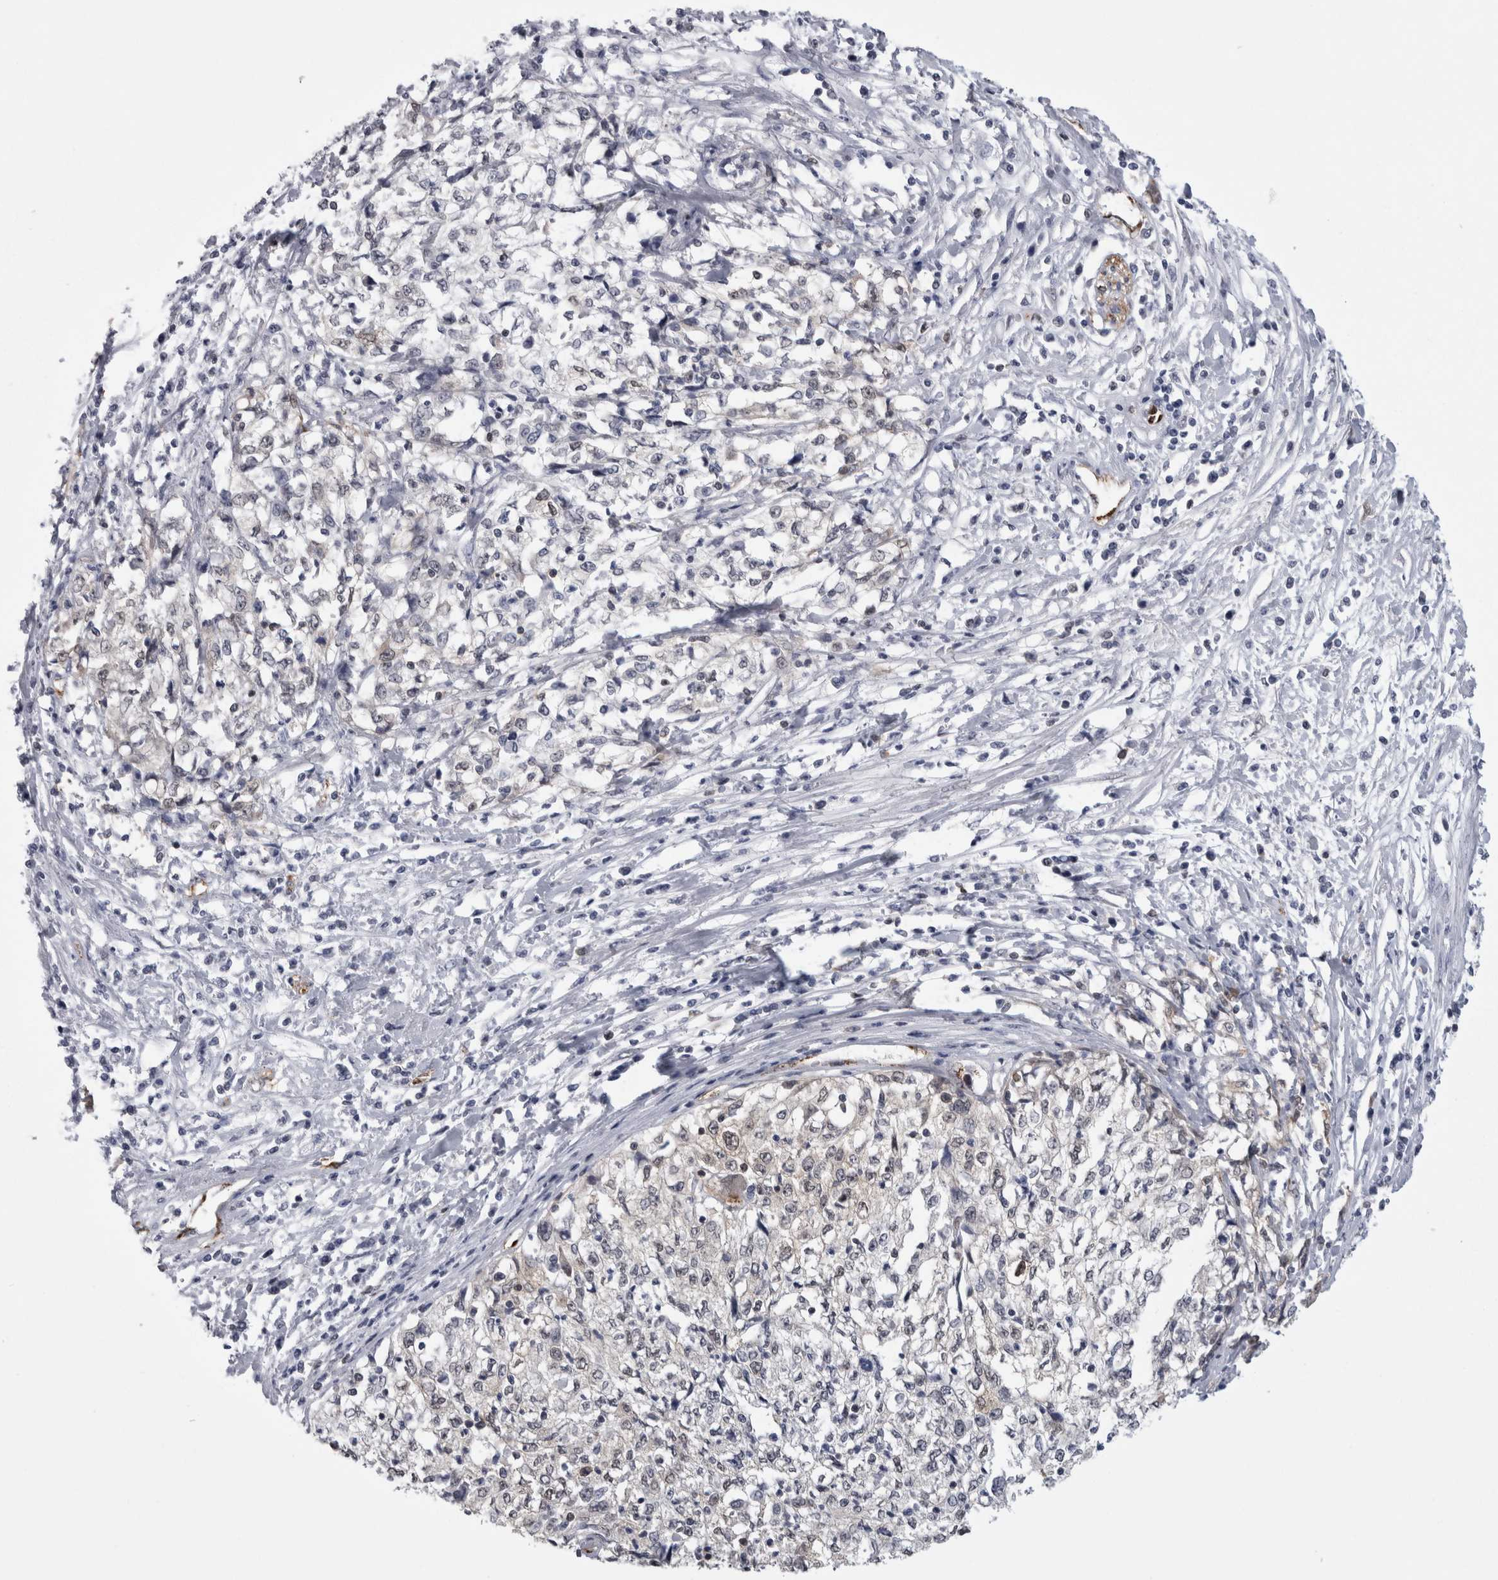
{"staining": {"intensity": "negative", "quantity": "none", "location": "none"}, "tissue": "cervical cancer", "cell_type": "Tumor cells", "image_type": "cancer", "snomed": [{"axis": "morphology", "description": "Squamous cell carcinoma, NOS"}, {"axis": "topography", "description": "Cervix"}], "caption": "DAB (3,3'-diaminobenzidine) immunohistochemical staining of human cervical cancer exhibits no significant positivity in tumor cells. (Stains: DAB (3,3'-diaminobenzidine) immunohistochemistry (IHC) with hematoxylin counter stain, Microscopy: brightfield microscopy at high magnification).", "gene": "ACOT7", "patient": {"sex": "female", "age": 57}}